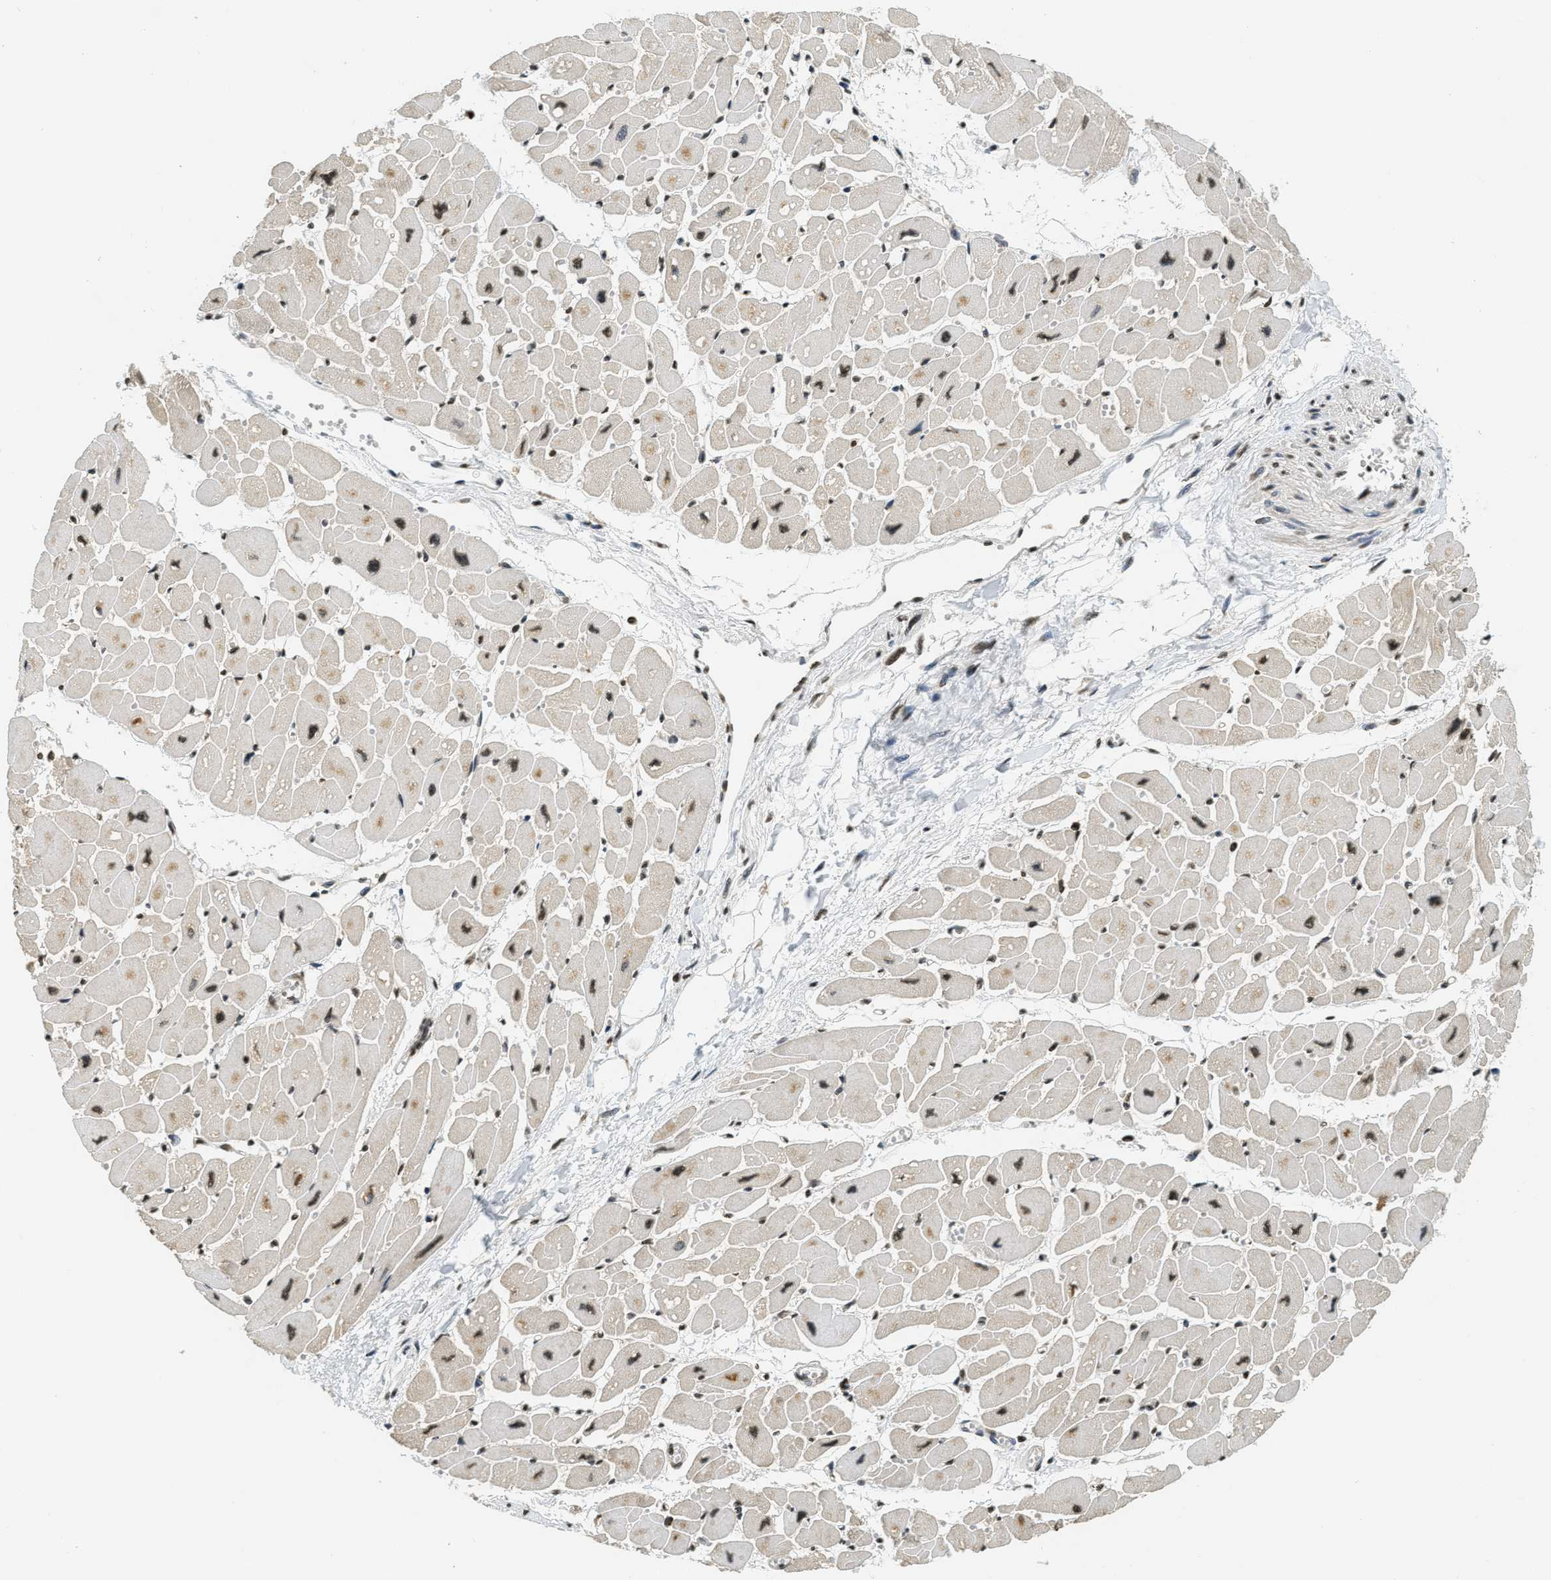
{"staining": {"intensity": "moderate", "quantity": ">75%", "location": "nuclear"}, "tissue": "heart muscle", "cell_type": "Cardiomyocytes", "image_type": "normal", "snomed": [{"axis": "morphology", "description": "Normal tissue, NOS"}, {"axis": "topography", "description": "Heart"}], "caption": "Immunohistochemical staining of unremarkable human heart muscle displays >75% levels of moderate nuclear protein staining in about >75% of cardiomyocytes. (DAB (3,3'-diaminobenzidine) IHC with brightfield microscopy, high magnification).", "gene": "LDB2", "patient": {"sex": "female", "age": 54}}